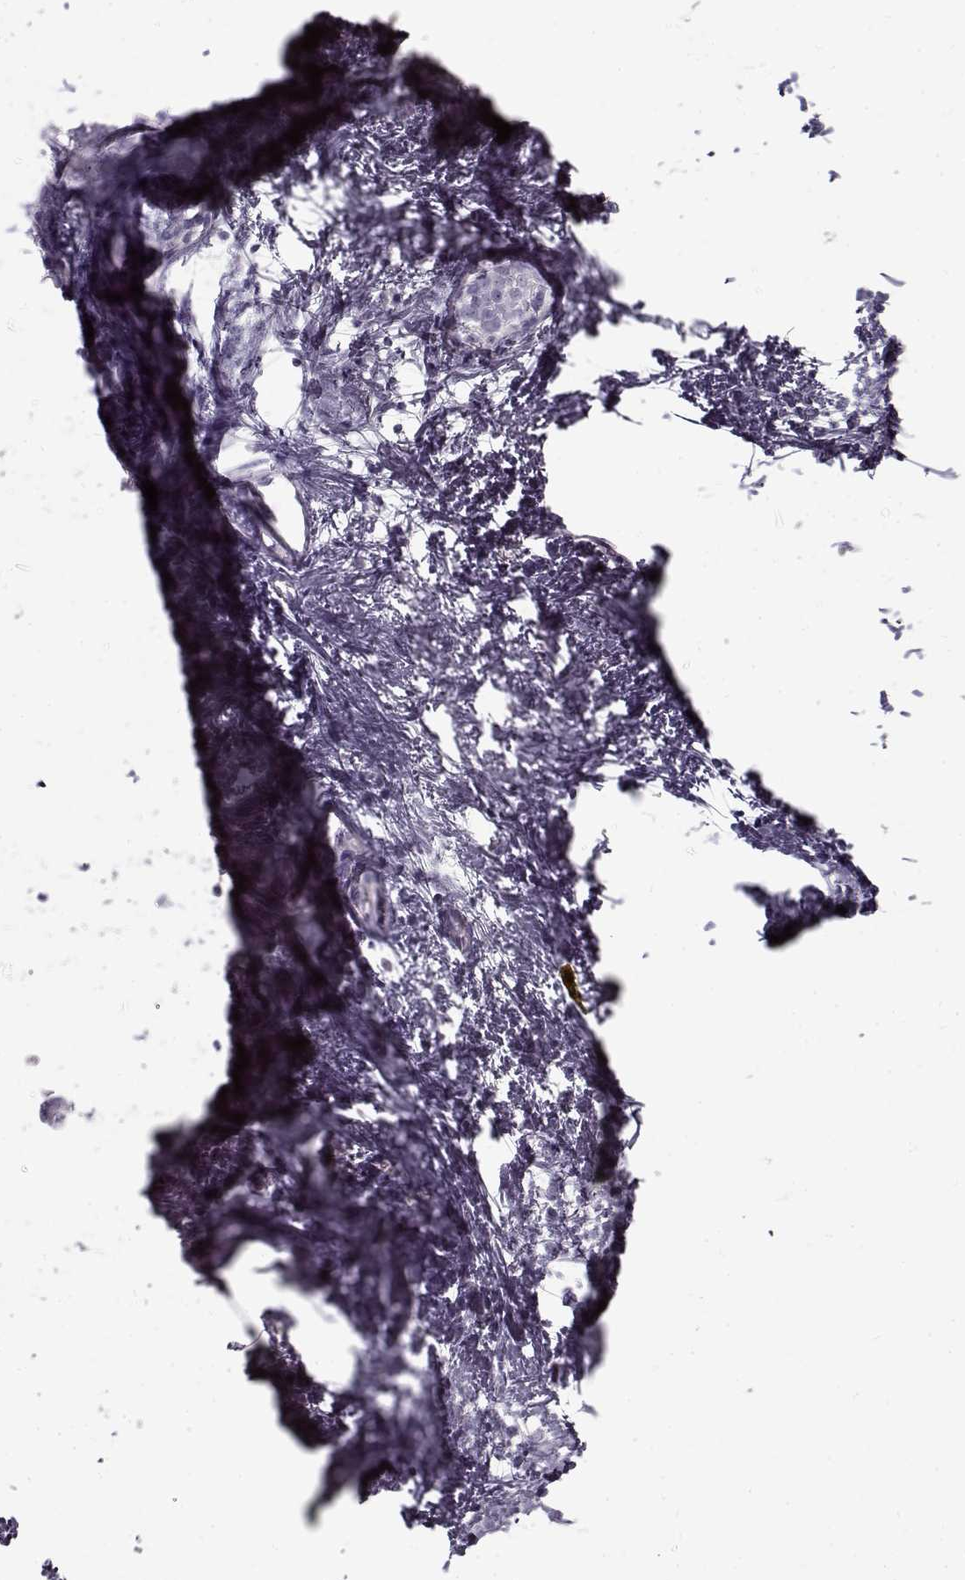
{"staining": {"intensity": "negative", "quantity": "none", "location": "none"}, "tissue": "breast cancer", "cell_type": "Tumor cells", "image_type": "cancer", "snomed": [{"axis": "morphology", "description": "Duct carcinoma"}, {"axis": "topography", "description": "Breast"}], "caption": "This is an immunohistochemistry (IHC) image of breast cancer (infiltrating ductal carcinoma). There is no expression in tumor cells.", "gene": "PNMT", "patient": {"sex": "female", "age": 40}}